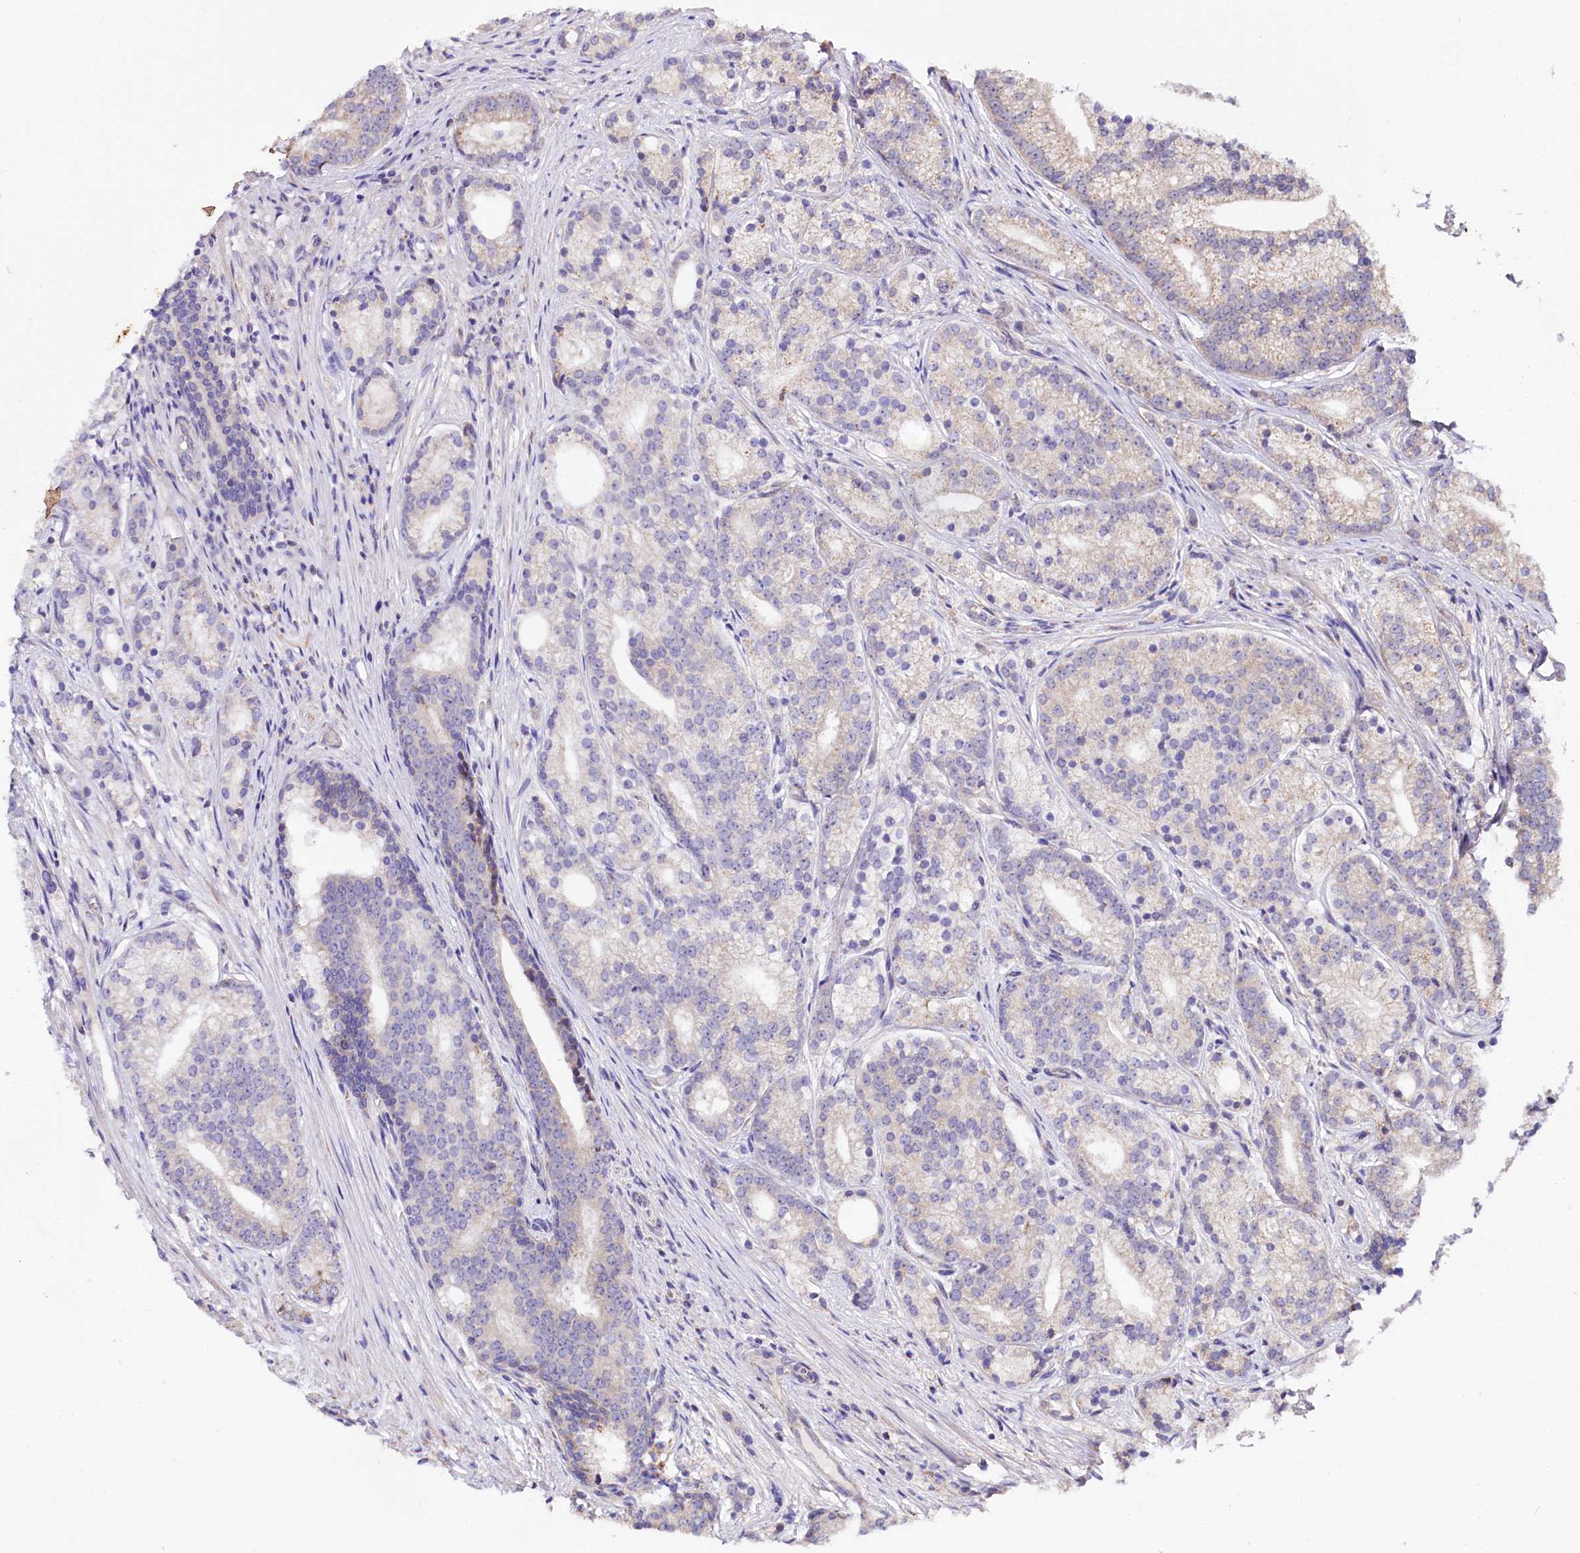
{"staining": {"intensity": "negative", "quantity": "none", "location": "none"}, "tissue": "prostate cancer", "cell_type": "Tumor cells", "image_type": "cancer", "snomed": [{"axis": "morphology", "description": "Adenocarcinoma, Low grade"}, {"axis": "topography", "description": "Prostate"}], "caption": "A micrograph of prostate cancer (low-grade adenocarcinoma) stained for a protein reveals no brown staining in tumor cells.", "gene": "CEP295", "patient": {"sex": "male", "age": 71}}